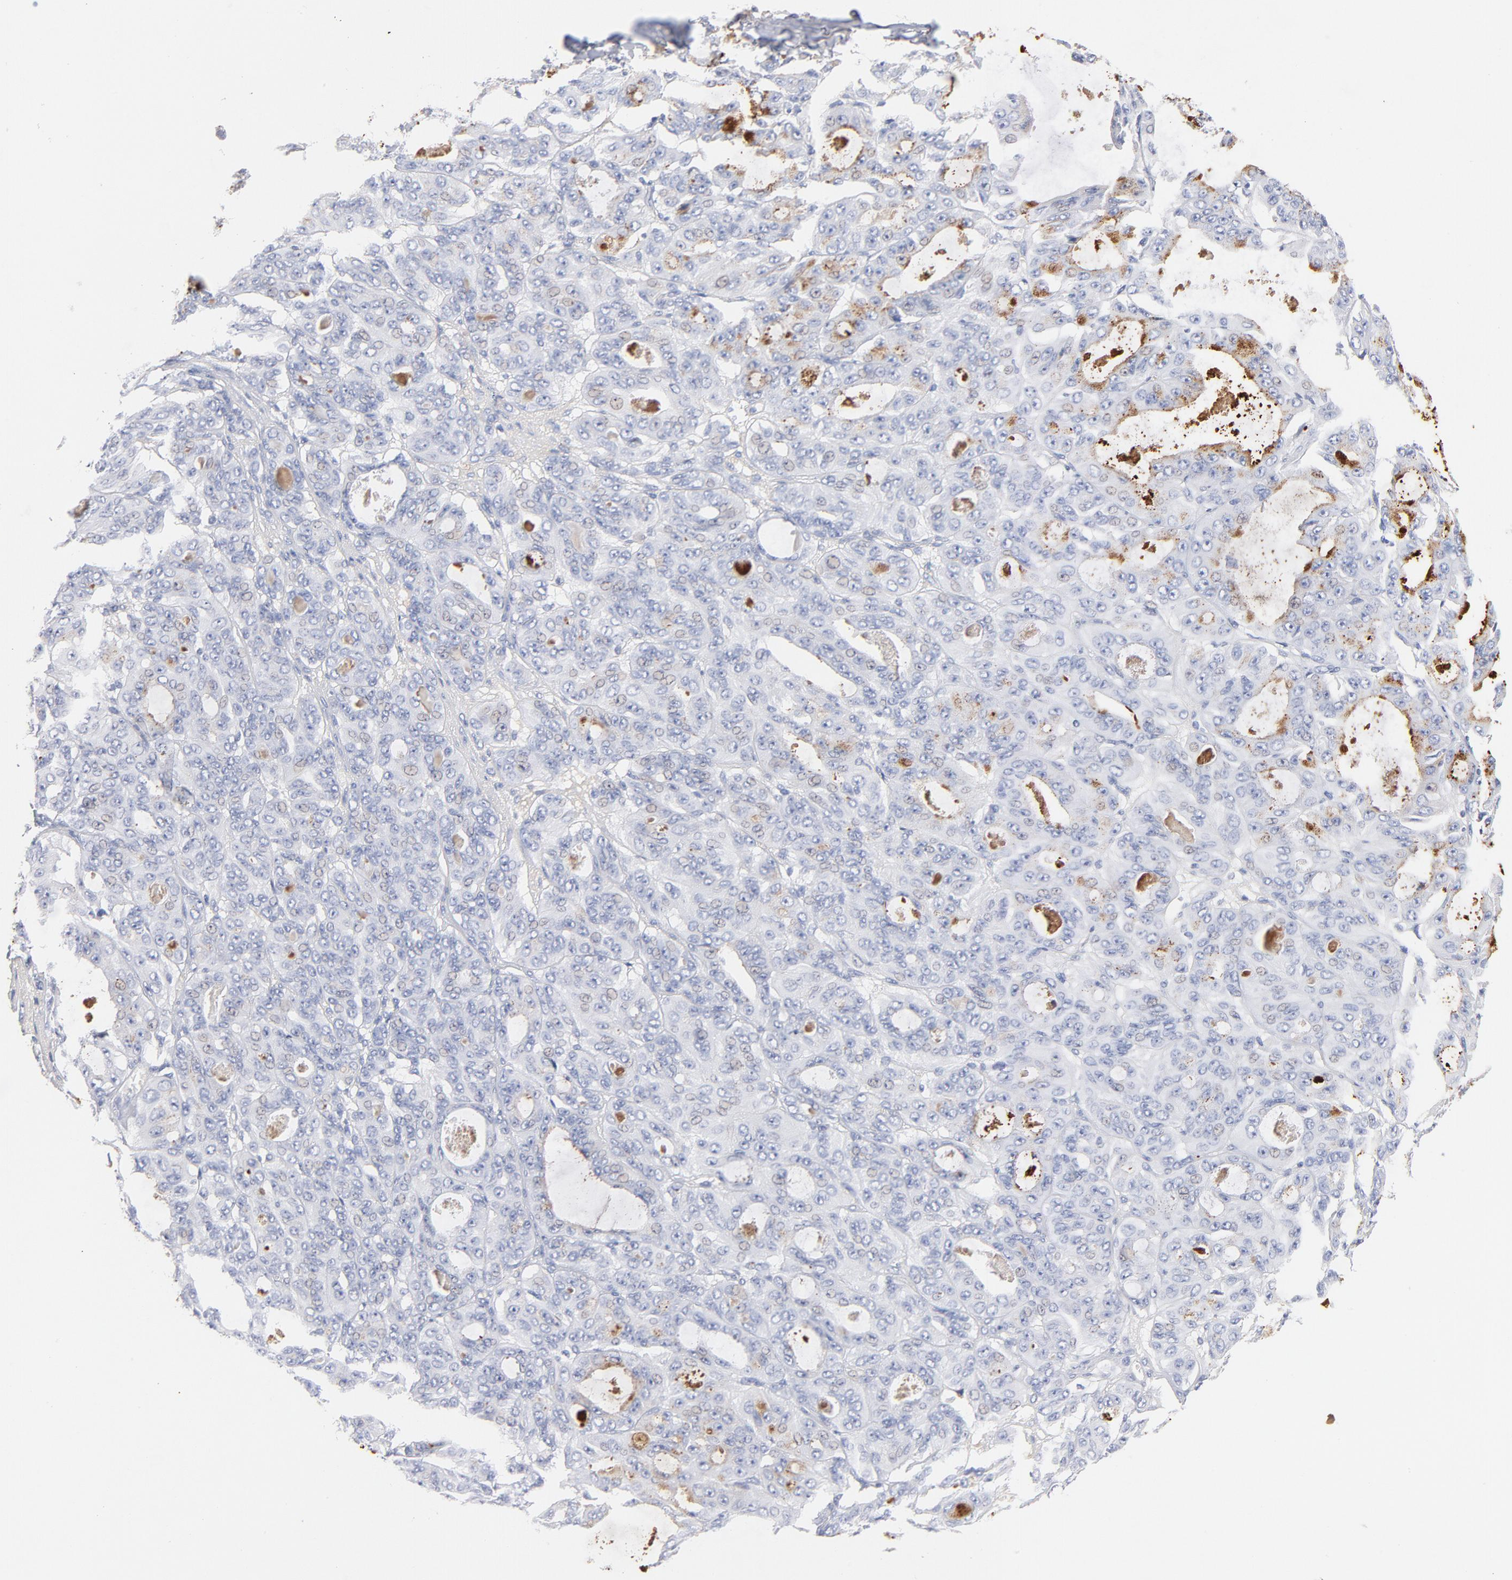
{"staining": {"intensity": "negative", "quantity": "none", "location": "none"}, "tissue": "ovarian cancer", "cell_type": "Tumor cells", "image_type": "cancer", "snomed": [{"axis": "morphology", "description": "Carcinoma, endometroid"}, {"axis": "topography", "description": "Ovary"}], "caption": "DAB immunohistochemical staining of human endometroid carcinoma (ovarian) displays no significant expression in tumor cells. The staining is performed using DAB brown chromogen with nuclei counter-stained in using hematoxylin.", "gene": "C3", "patient": {"sex": "female", "age": 61}}